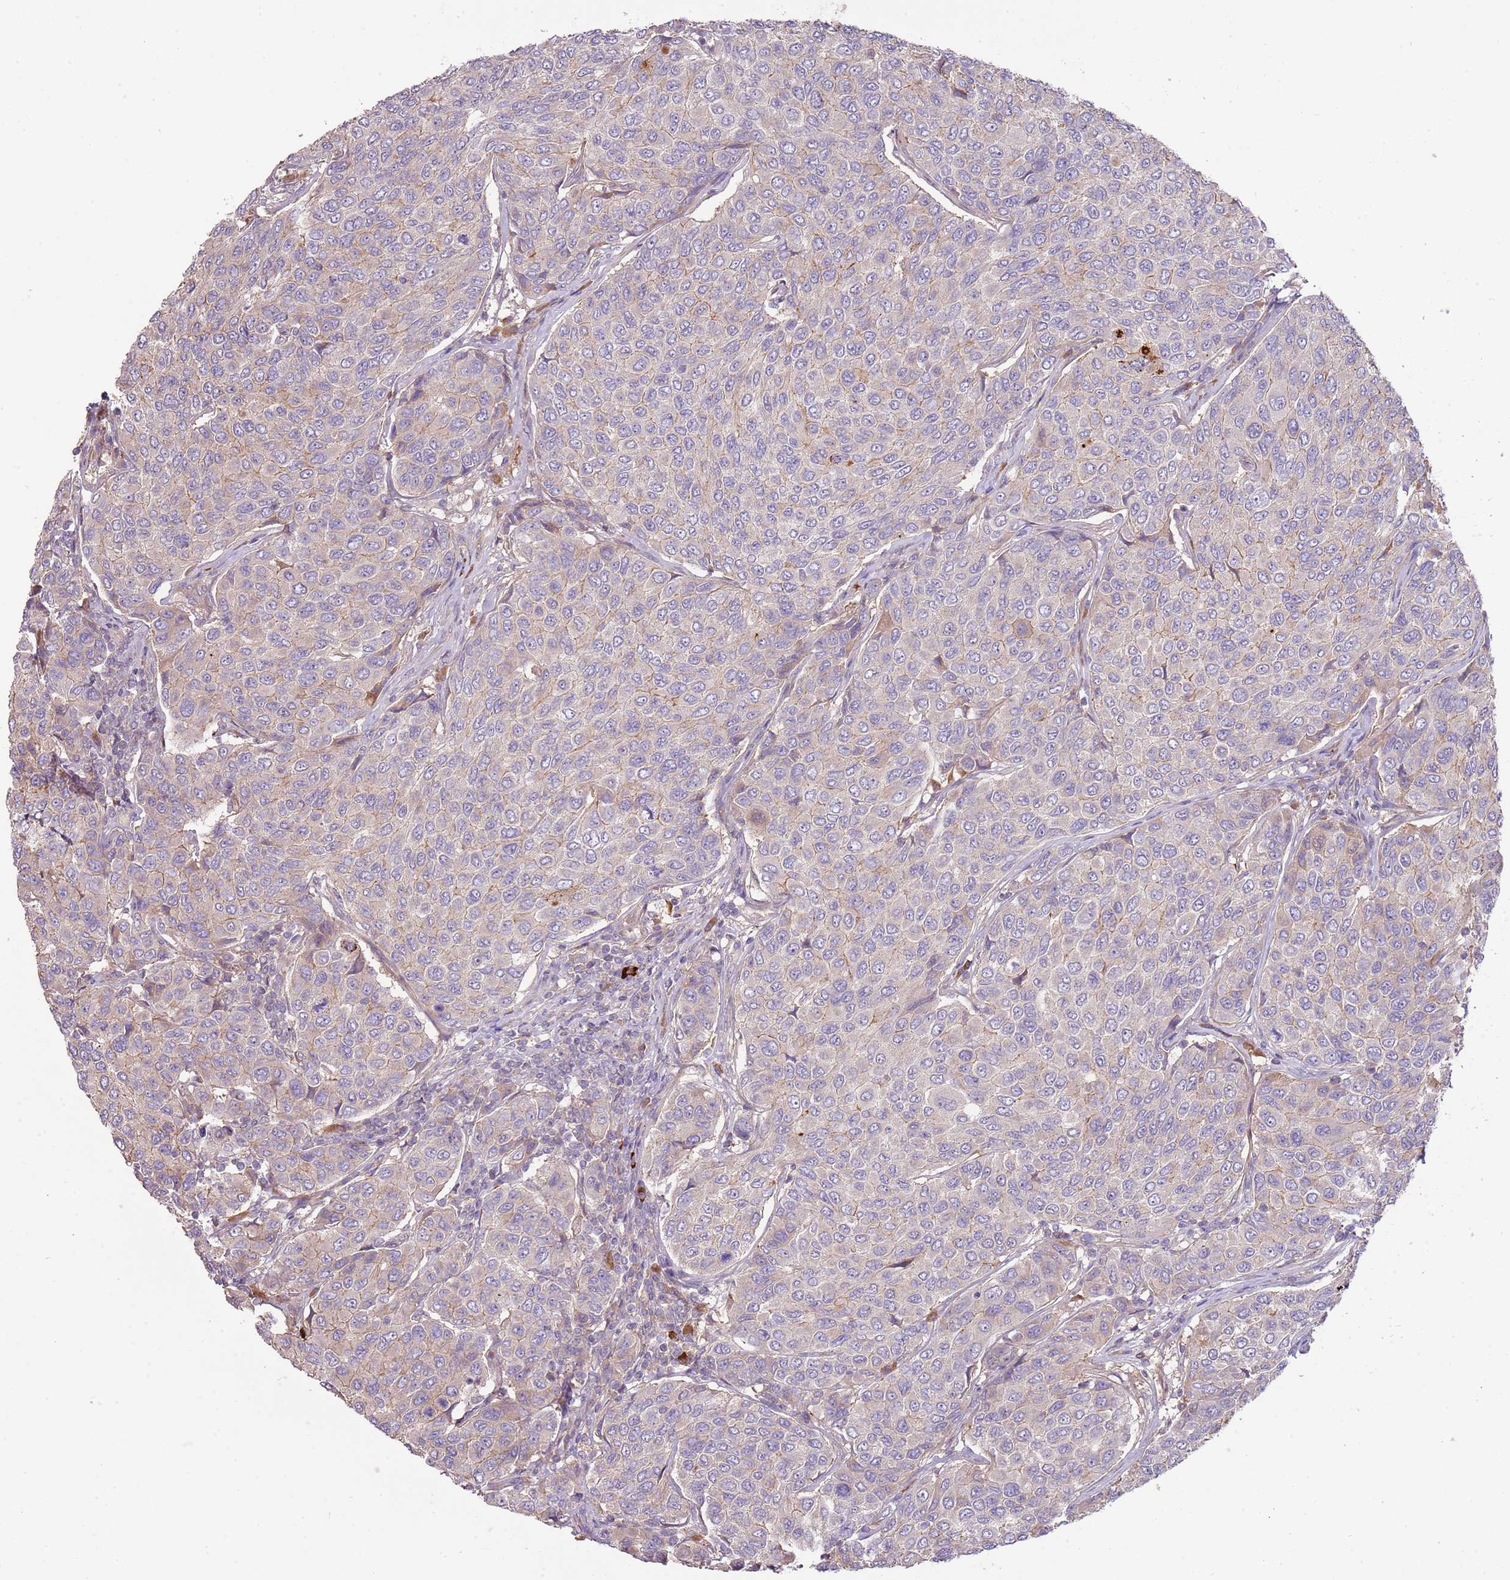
{"staining": {"intensity": "negative", "quantity": "none", "location": "none"}, "tissue": "breast cancer", "cell_type": "Tumor cells", "image_type": "cancer", "snomed": [{"axis": "morphology", "description": "Duct carcinoma"}, {"axis": "topography", "description": "Breast"}], "caption": "Protein analysis of breast cancer displays no significant positivity in tumor cells.", "gene": "RNF128", "patient": {"sex": "female", "age": 55}}